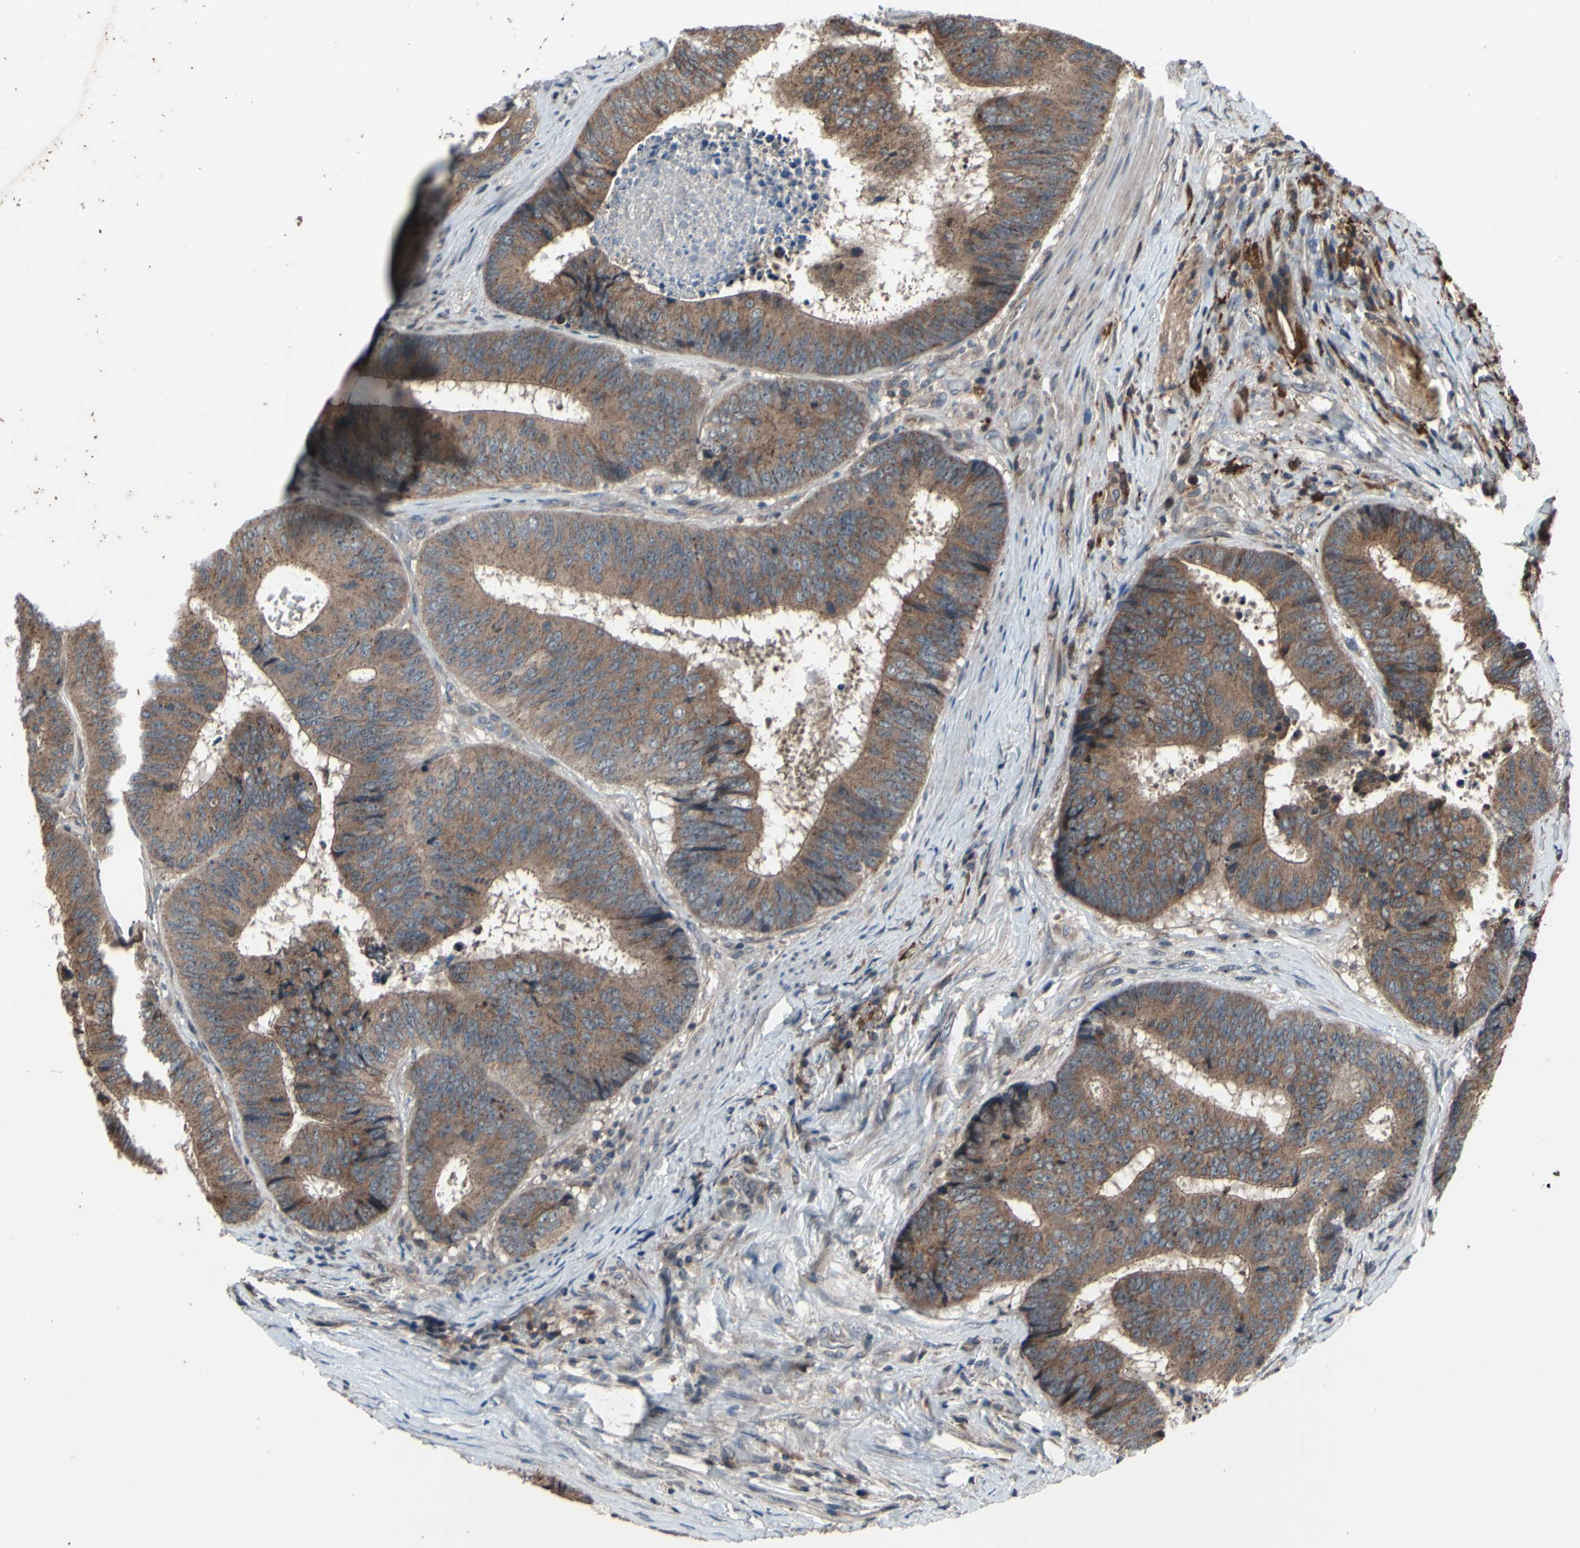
{"staining": {"intensity": "moderate", "quantity": ">75%", "location": "cytoplasmic/membranous"}, "tissue": "colorectal cancer", "cell_type": "Tumor cells", "image_type": "cancer", "snomed": [{"axis": "morphology", "description": "Adenocarcinoma, NOS"}, {"axis": "topography", "description": "Rectum"}], "caption": "Brown immunohistochemical staining in human adenocarcinoma (colorectal) shows moderate cytoplasmic/membranous expression in about >75% of tumor cells.", "gene": "MBTPS2", "patient": {"sex": "male", "age": 72}}